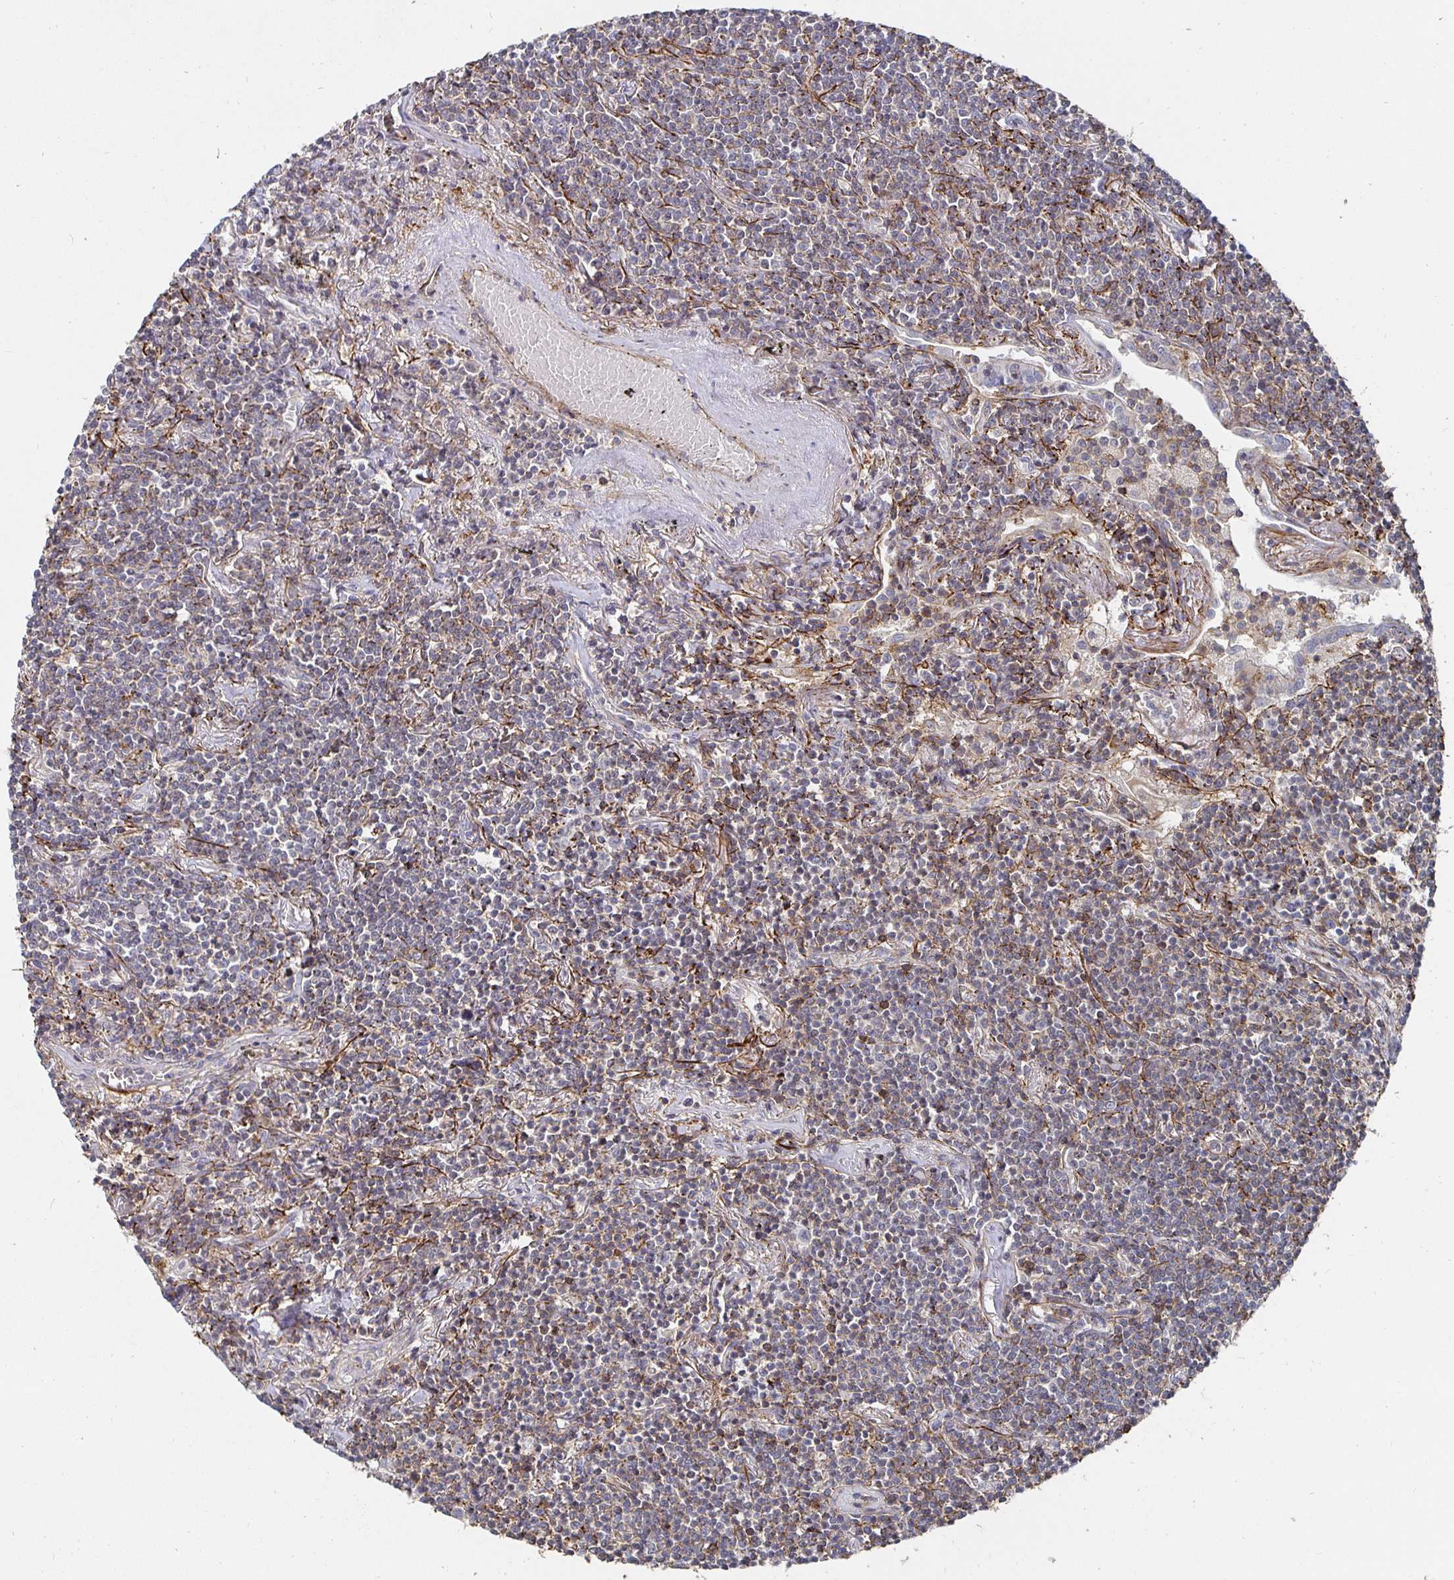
{"staining": {"intensity": "moderate", "quantity": "<25%", "location": "cytoplasmic/membranous"}, "tissue": "lymphoma", "cell_type": "Tumor cells", "image_type": "cancer", "snomed": [{"axis": "morphology", "description": "Malignant lymphoma, non-Hodgkin's type, Low grade"}, {"axis": "topography", "description": "Lung"}], "caption": "Low-grade malignant lymphoma, non-Hodgkin's type stained with IHC exhibits moderate cytoplasmic/membranous positivity in about <25% of tumor cells.", "gene": "GJA4", "patient": {"sex": "female", "age": 71}}